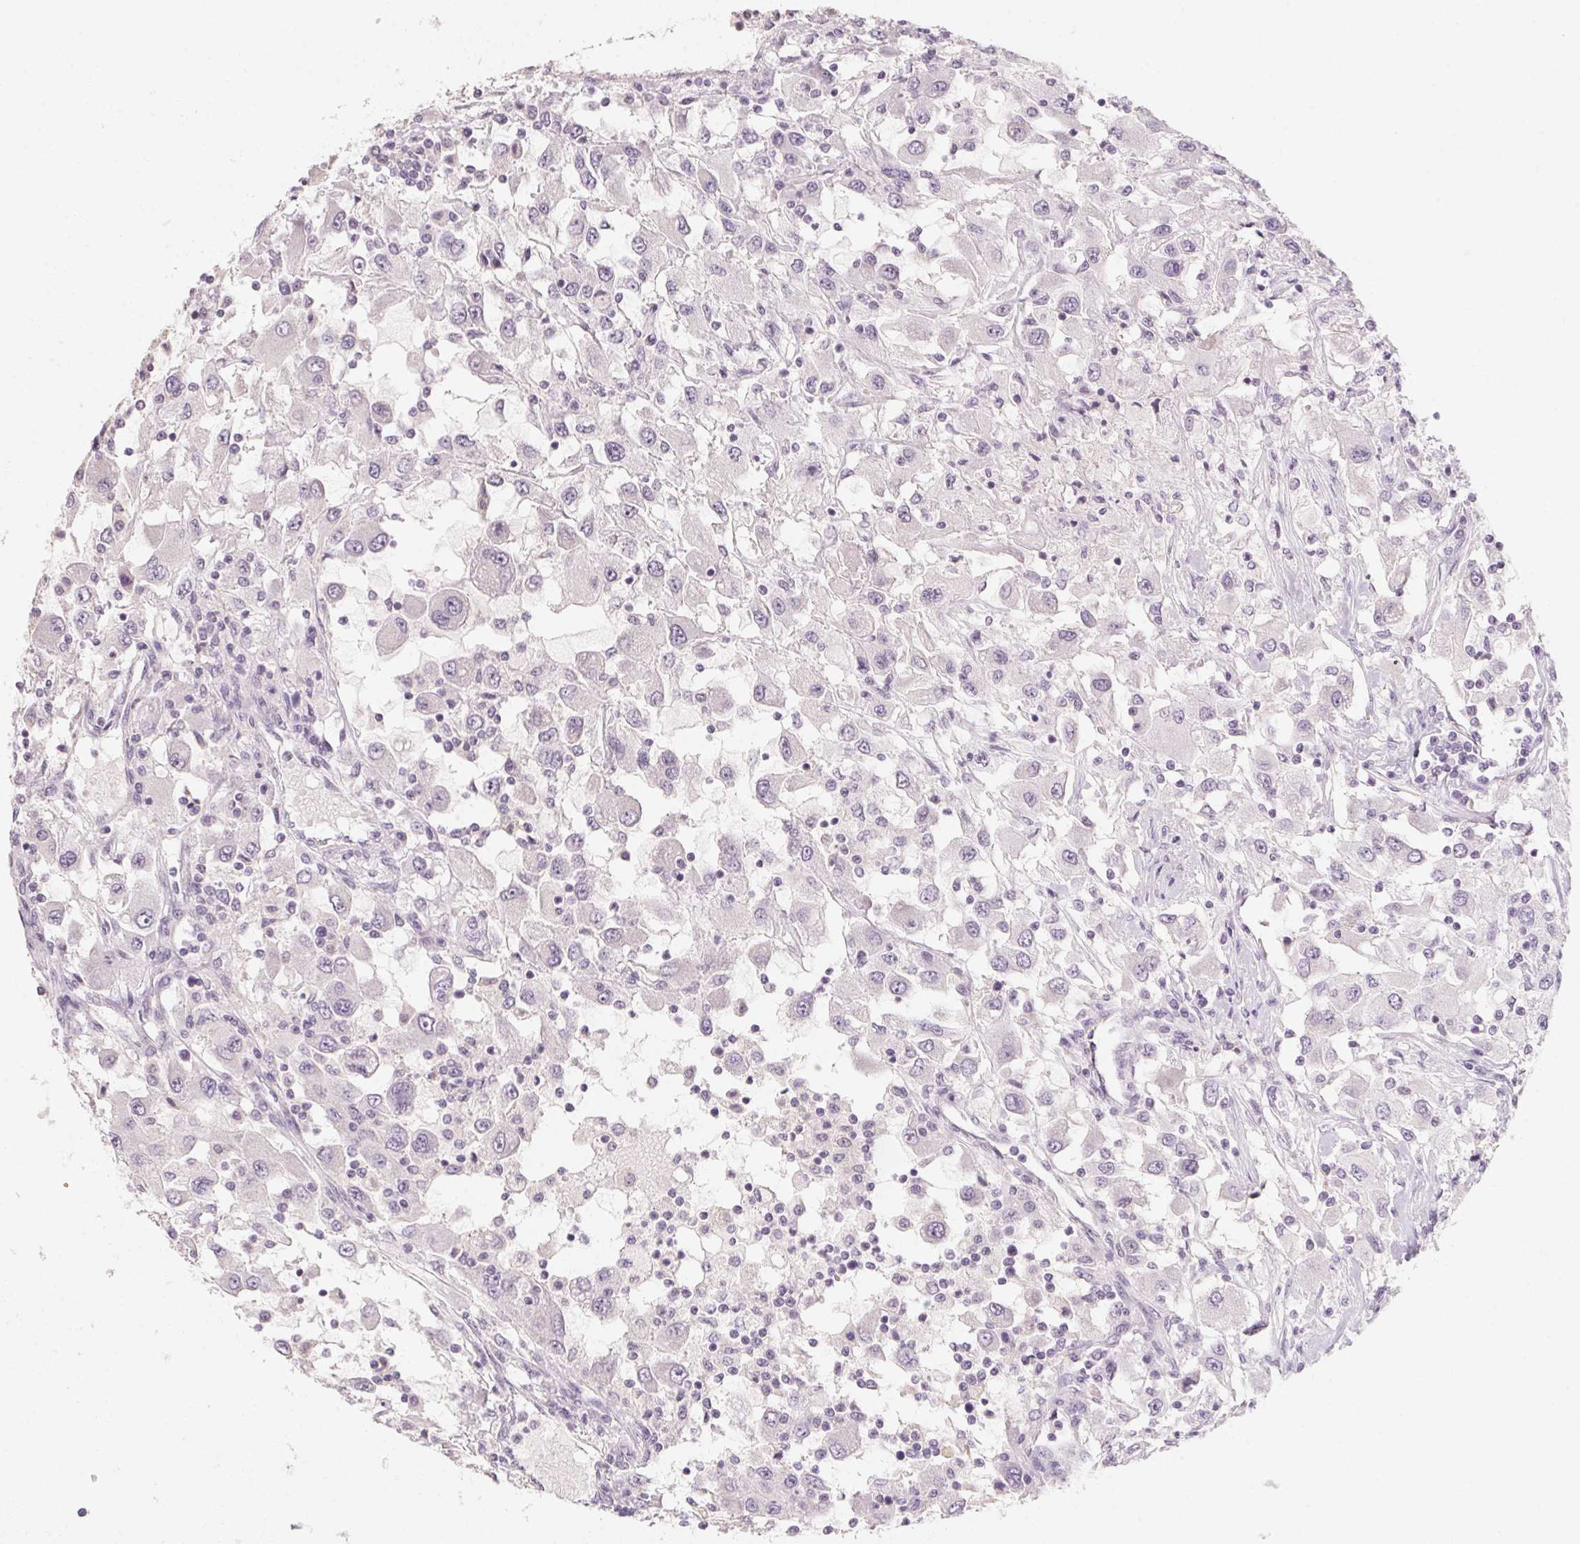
{"staining": {"intensity": "negative", "quantity": "none", "location": "none"}, "tissue": "renal cancer", "cell_type": "Tumor cells", "image_type": "cancer", "snomed": [{"axis": "morphology", "description": "Adenocarcinoma, NOS"}, {"axis": "topography", "description": "Kidney"}], "caption": "IHC image of renal adenocarcinoma stained for a protein (brown), which exhibits no expression in tumor cells.", "gene": "CAPZA3", "patient": {"sex": "female", "age": 67}}